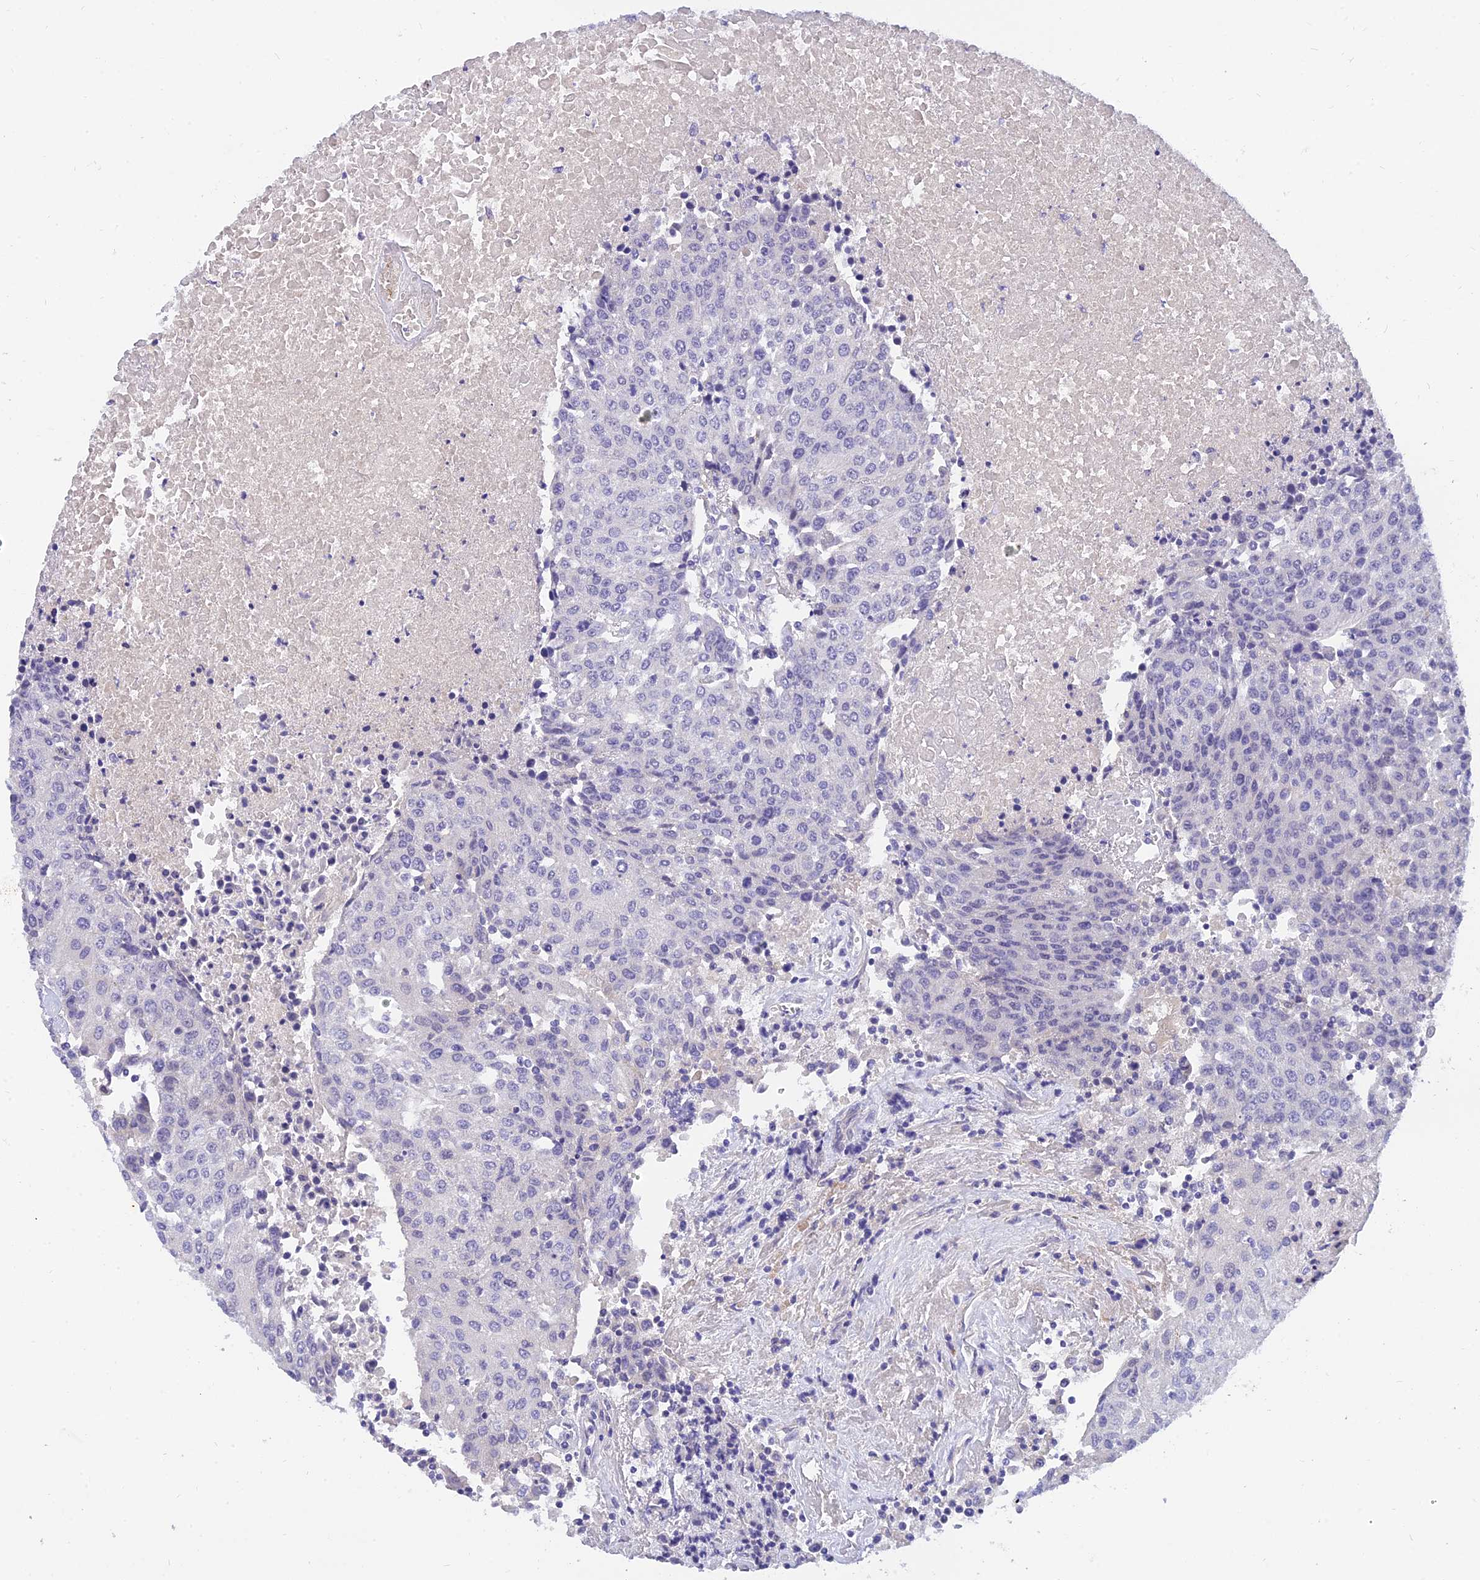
{"staining": {"intensity": "negative", "quantity": "none", "location": "none"}, "tissue": "urothelial cancer", "cell_type": "Tumor cells", "image_type": "cancer", "snomed": [{"axis": "morphology", "description": "Urothelial carcinoma, High grade"}, {"axis": "topography", "description": "Urinary bladder"}], "caption": "A photomicrograph of urothelial cancer stained for a protein shows no brown staining in tumor cells.", "gene": "TMEM161B", "patient": {"sex": "female", "age": 85}}